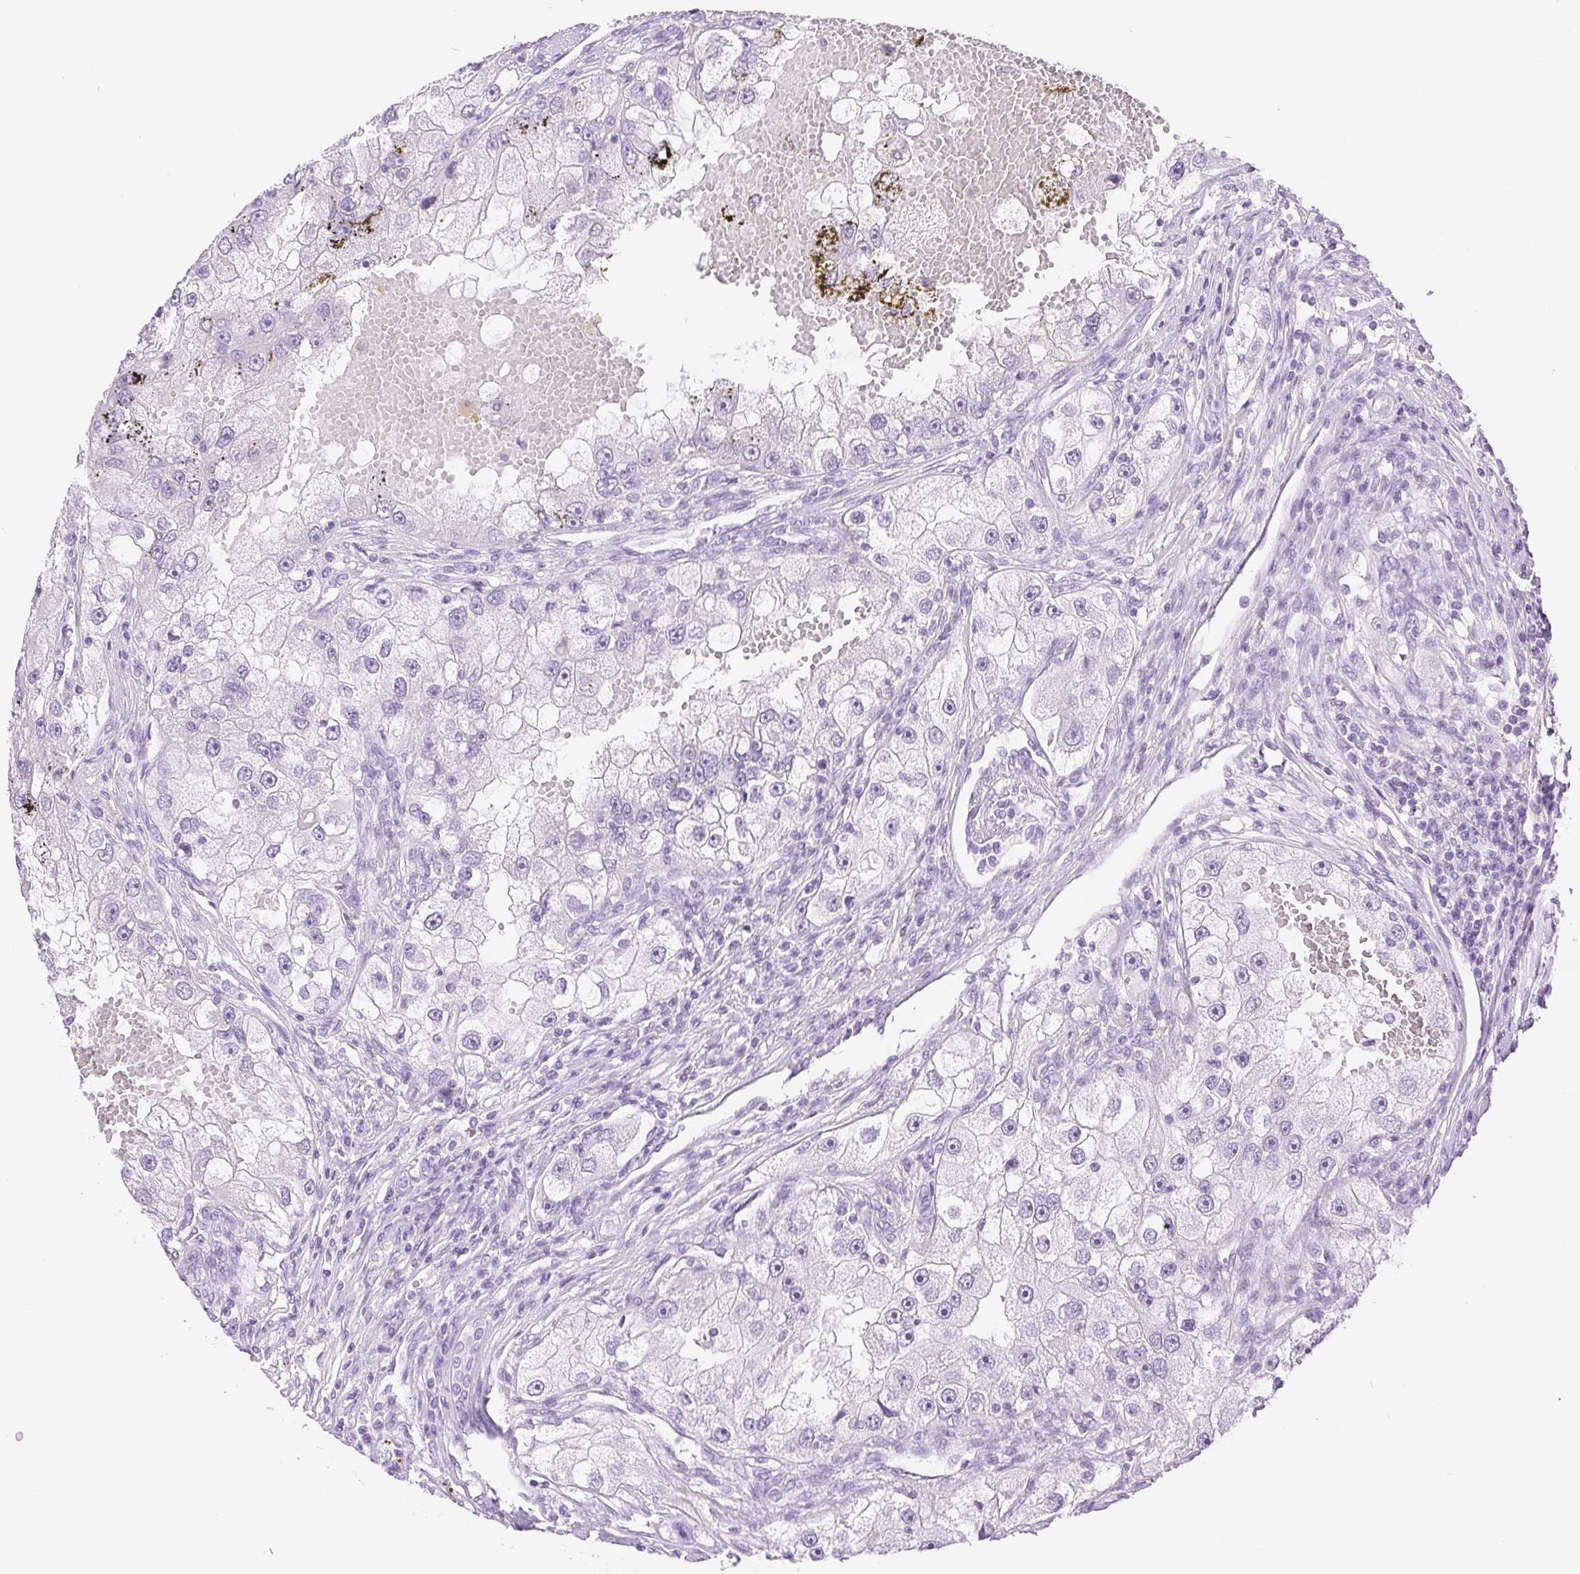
{"staining": {"intensity": "negative", "quantity": "none", "location": "none"}, "tissue": "renal cancer", "cell_type": "Tumor cells", "image_type": "cancer", "snomed": [{"axis": "morphology", "description": "Adenocarcinoma, NOS"}, {"axis": "topography", "description": "Kidney"}], "caption": "Tumor cells show no significant protein expression in renal cancer (adenocarcinoma). Nuclei are stained in blue.", "gene": "SPACA4", "patient": {"sex": "male", "age": 63}}